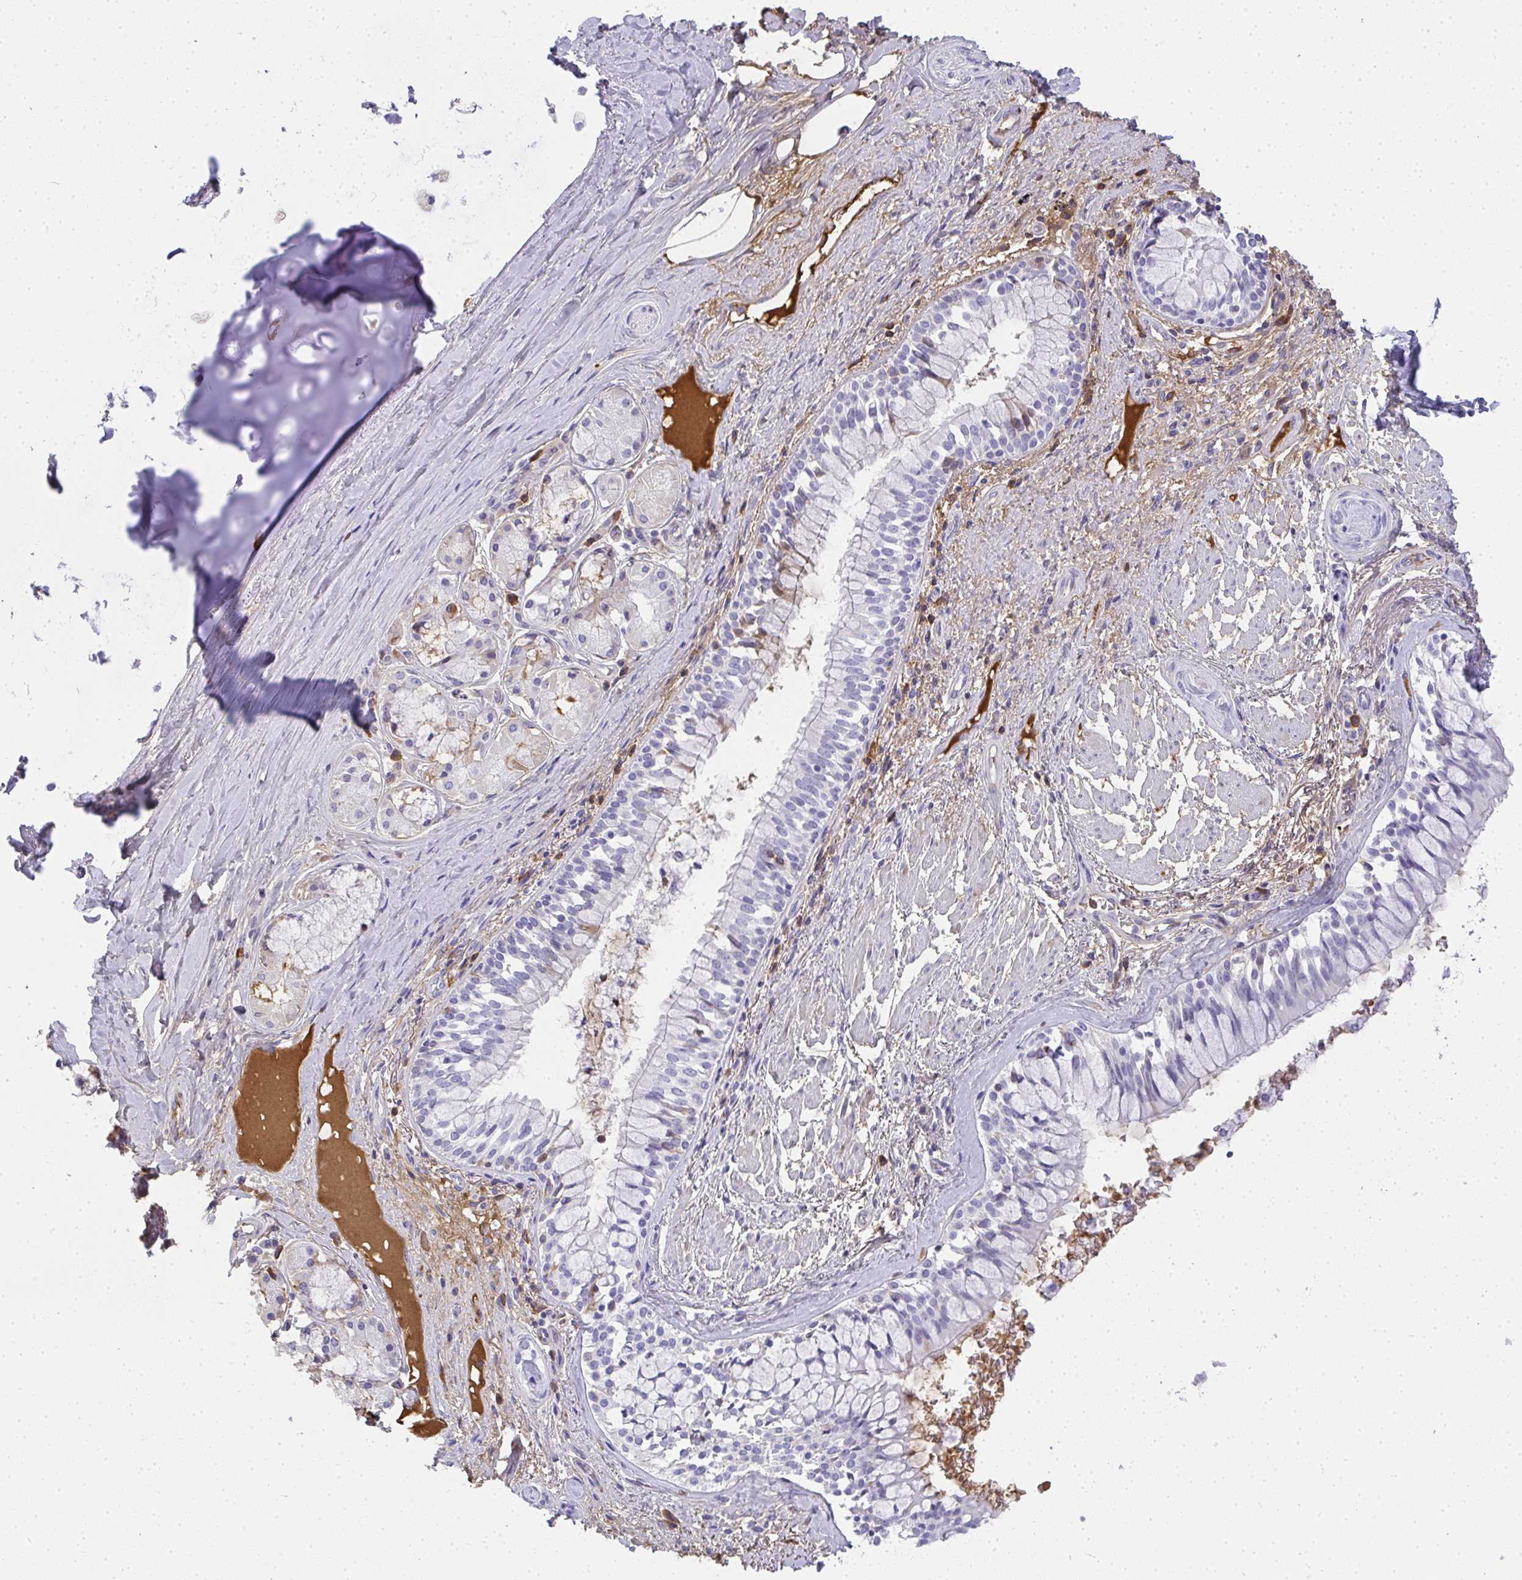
{"staining": {"intensity": "negative", "quantity": "none", "location": "none"}, "tissue": "soft tissue", "cell_type": "Chondrocytes", "image_type": "normal", "snomed": [{"axis": "morphology", "description": "Normal tissue, NOS"}, {"axis": "topography", "description": "Cartilage tissue"}, {"axis": "topography", "description": "Bronchus"}], "caption": "Unremarkable soft tissue was stained to show a protein in brown. There is no significant positivity in chondrocytes. (DAB (3,3'-diaminobenzidine) immunohistochemistry (IHC) visualized using brightfield microscopy, high magnification).", "gene": "ZSWIM3", "patient": {"sex": "male", "age": 64}}